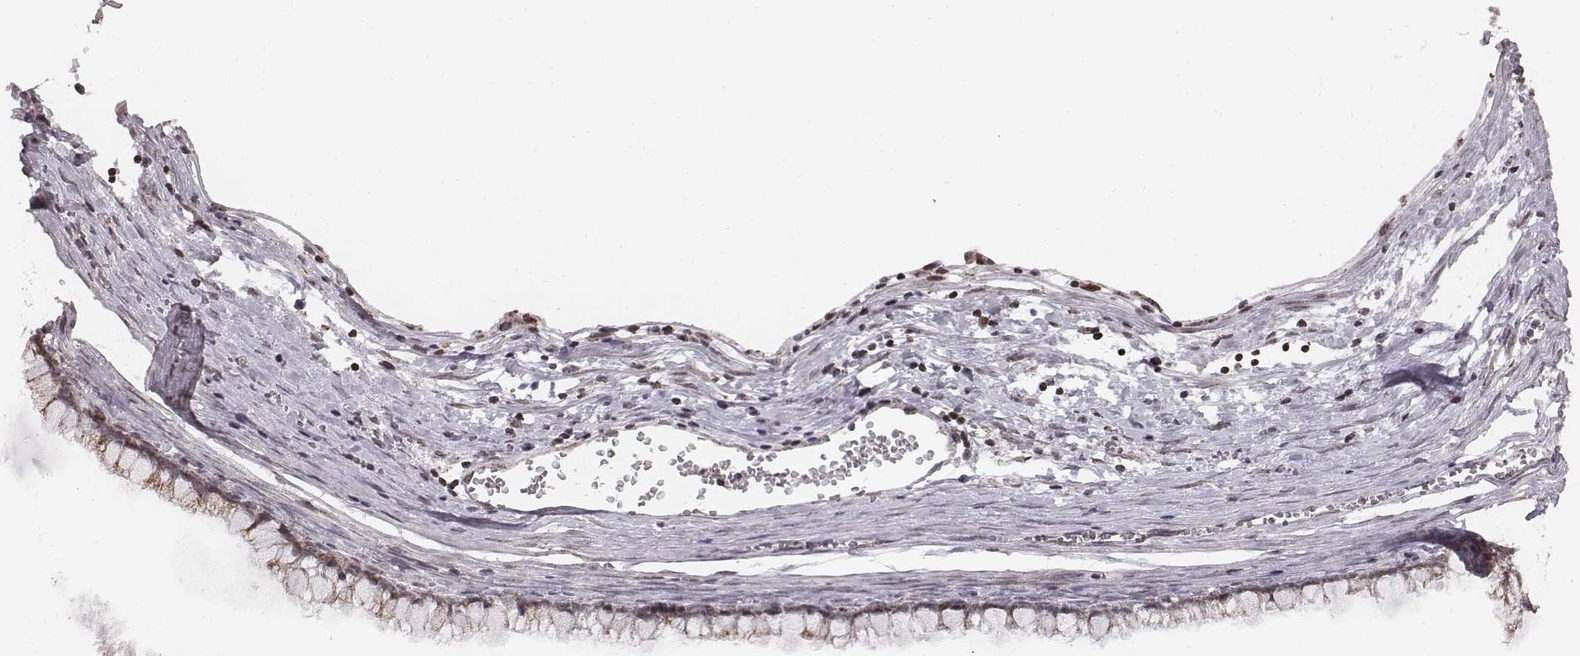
{"staining": {"intensity": "negative", "quantity": "none", "location": "none"}, "tissue": "ovarian cancer", "cell_type": "Tumor cells", "image_type": "cancer", "snomed": [{"axis": "morphology", "description": "Cystadenocarcinoma, mucinous, NOS"}, {"axis": "topography", "description": "Ovary"}], "caption": "Tumor cells show no significant positivity in ovarian mucinous cystadenocarcinoma.", "gene": "ACOT2", "patient": {"sex": "female", "age": 67}}